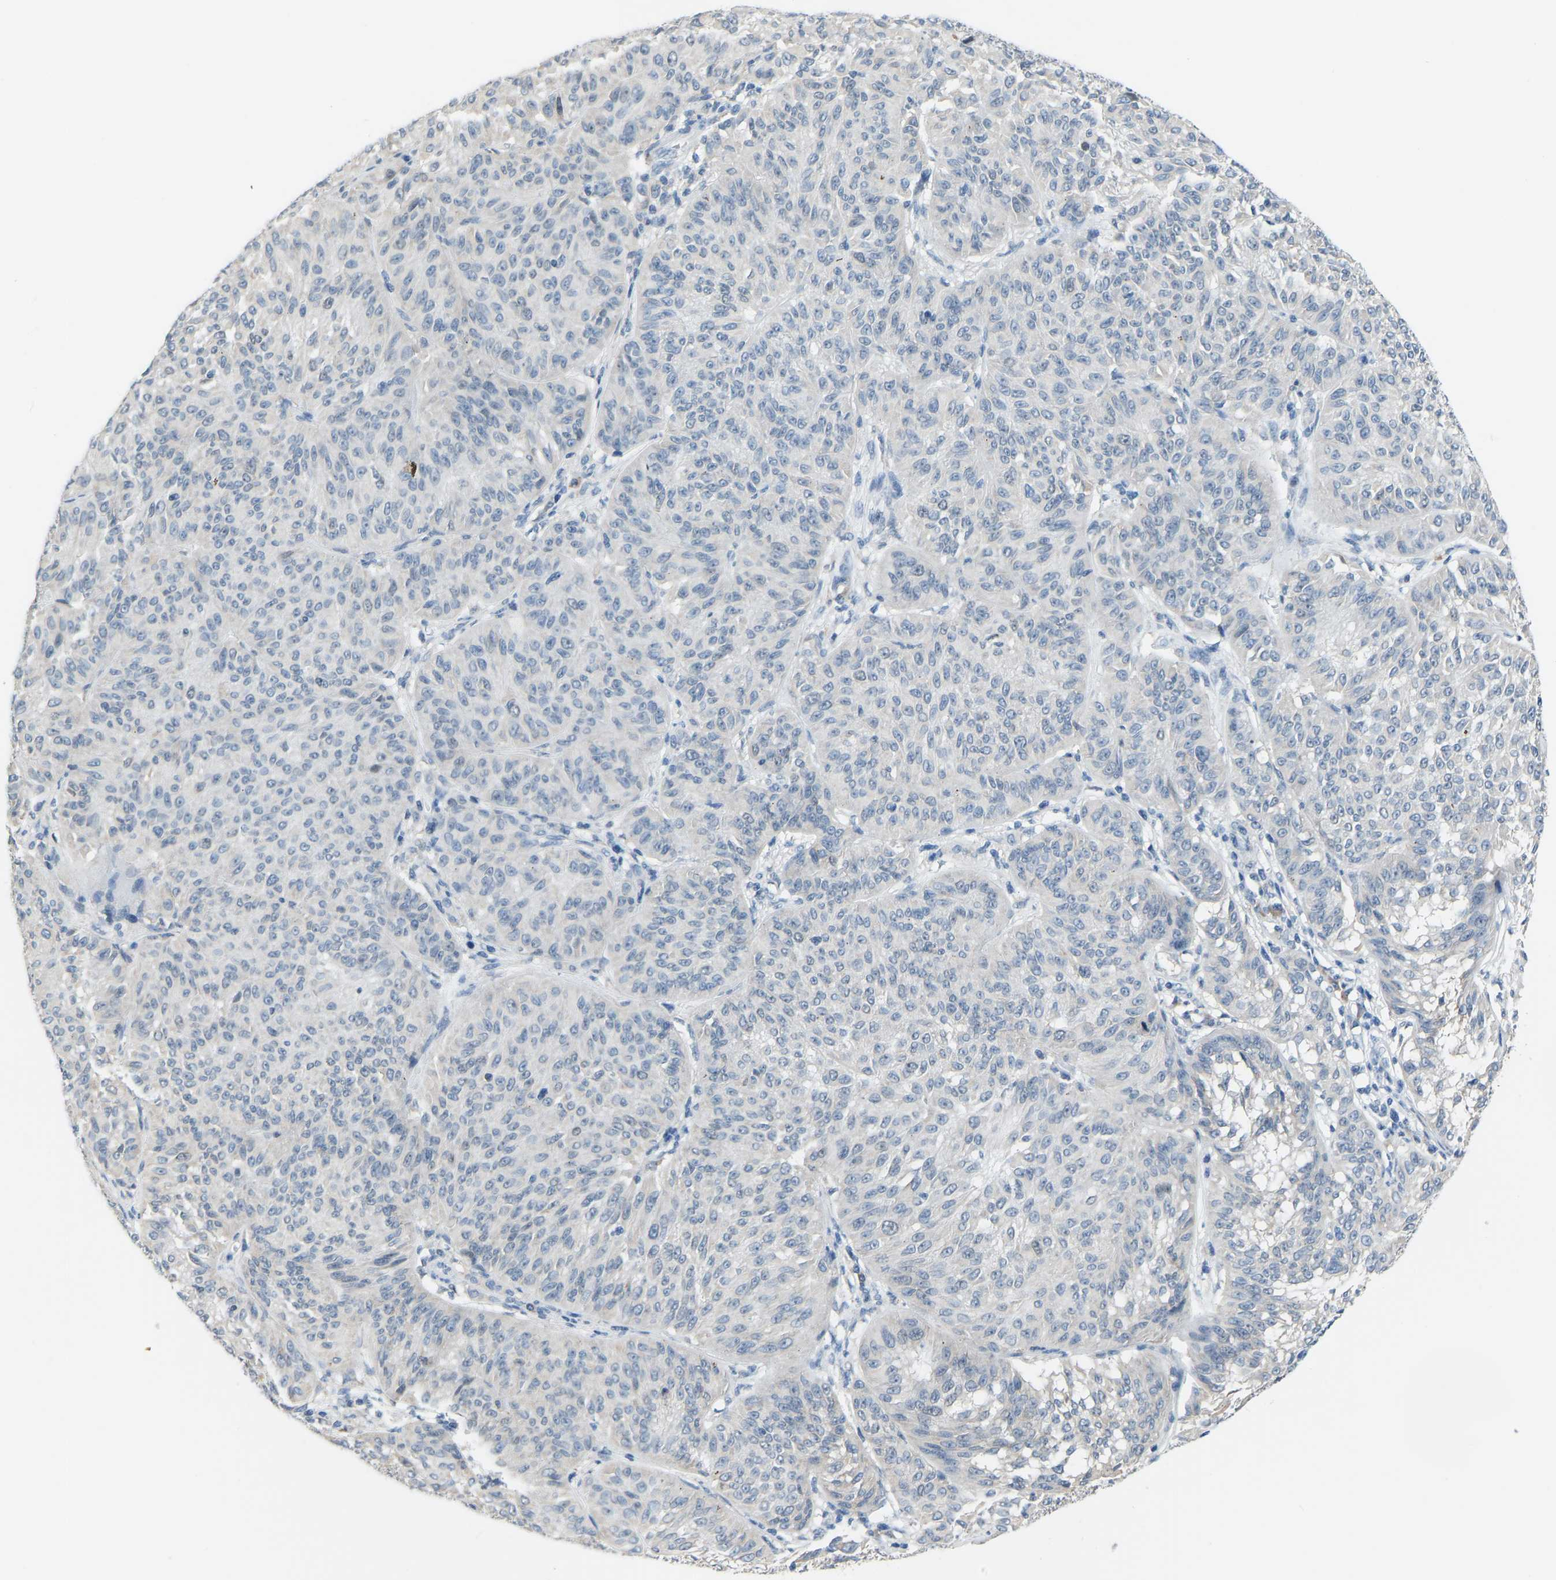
{"staining": {"intensity": "negative", "quantity": "none", "location": "none"}, "tissue": "melanoma", "cell_type": "Tumor cells", "image_type": "cancer", "snomed": [{"axis": "morphology", "description": "Malignant melanoma, NOS"}, {"axis": "topography", "description": "Skin"}], "caption": "Immunohistochemical staining of malignant melanoma shows no significant staining in tumor cells. Brightfield microscopy of immunohistochemistry (IHC) stained with DAB (3,3'-diaminobenzidine) (brown) and hematoxylin (blue), captured at high magnification.", "gene": "VRK1", "patient": {"sex": "female", "age": 72}}